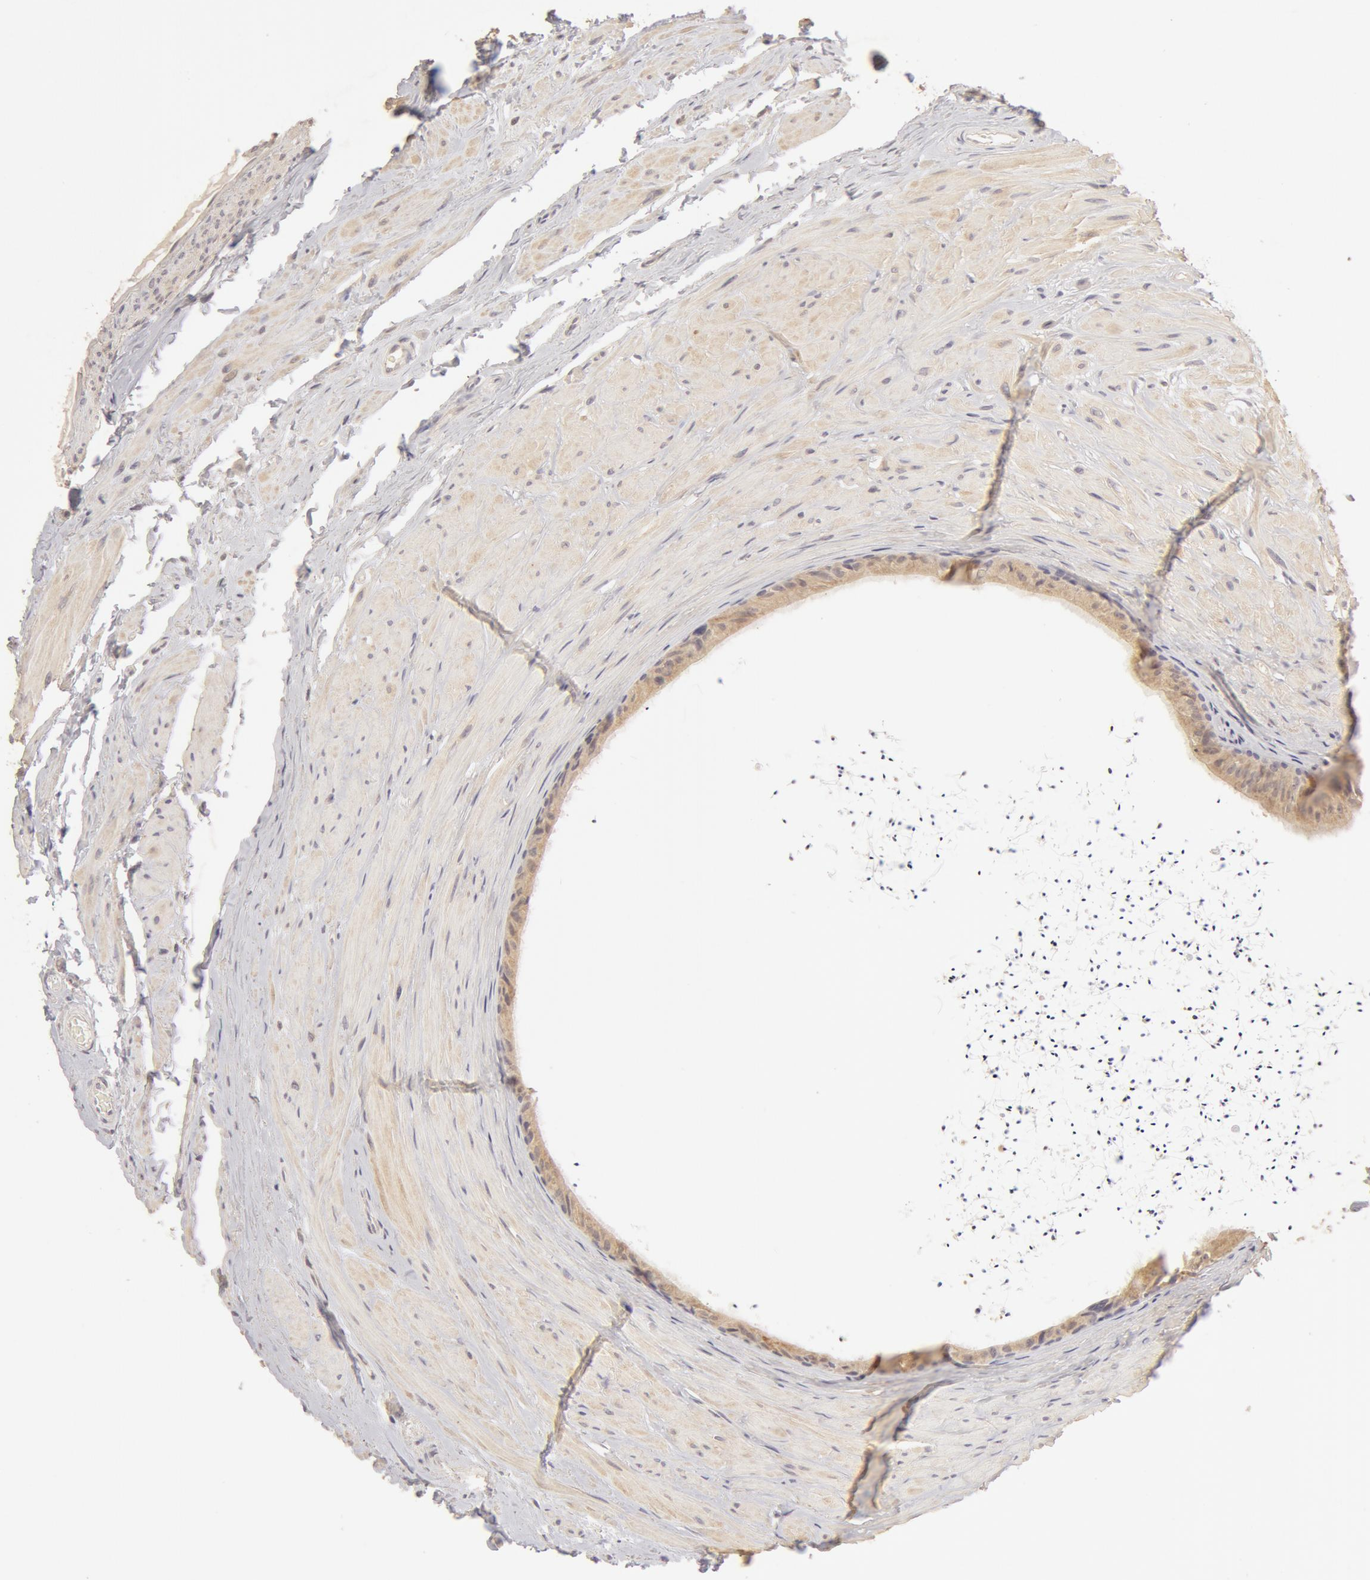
{"staining": {"intensity": "negative", "quantity": "none", "location": "none"}, "tissue": "epididymis", "cell_type": "Glandular cells", "image_type": "normal", "snomed": [{"axis": "morphology", "description": "Normal tissue, NOS"}, {"axis": "topography", "description": "Epididymis"}], "caption": "There is no significant expression in glandular cells of epididymis. (Brightfield microscopy of DAB (3,3'-diaminobenzidine) IHC at high magnification).", "gene": "ADPRH", "patient": {"sex": "male", "age": 77}}